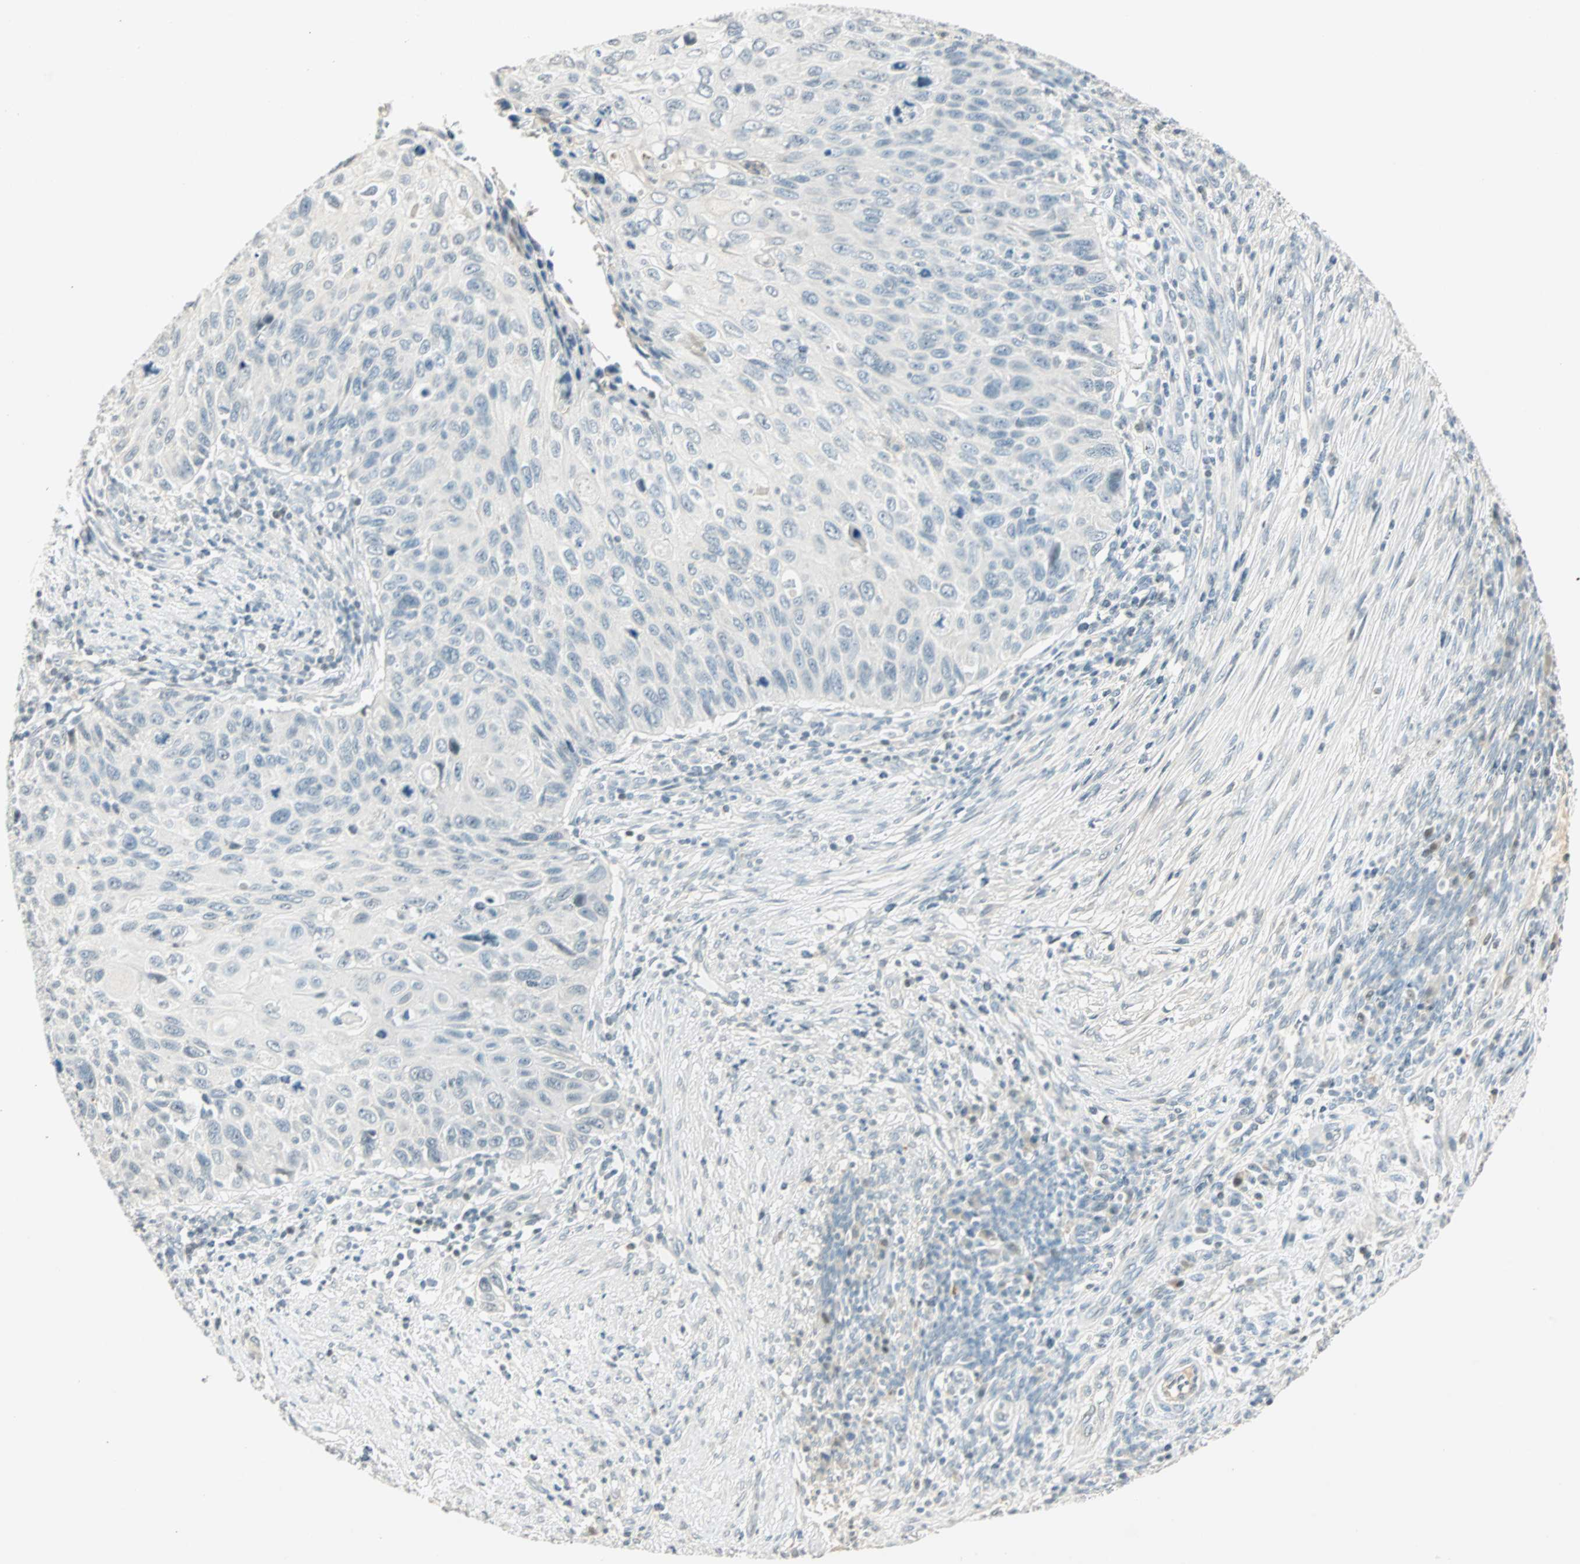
{"staining": {"intensity": "weak", "quantity": "<25%", "location": "nuclear"}, "tissue": "cervical cancer", "cell_type": "Tumor cells", "image_type": "cancer", "snomed": [{"axis": "morphology", "description": "Squamous cell carcinoma, NOS"}, {"axis": "topography", "description": "Cervix"}], "caption": "Human squamous cell carcinoma (cervical) stained for a protein using immunohistochemistry (IHC) demonstrates no positivity in tumor cells.", "gene": "SMAD3", "patient": {"sex": "female", "age": 70}}